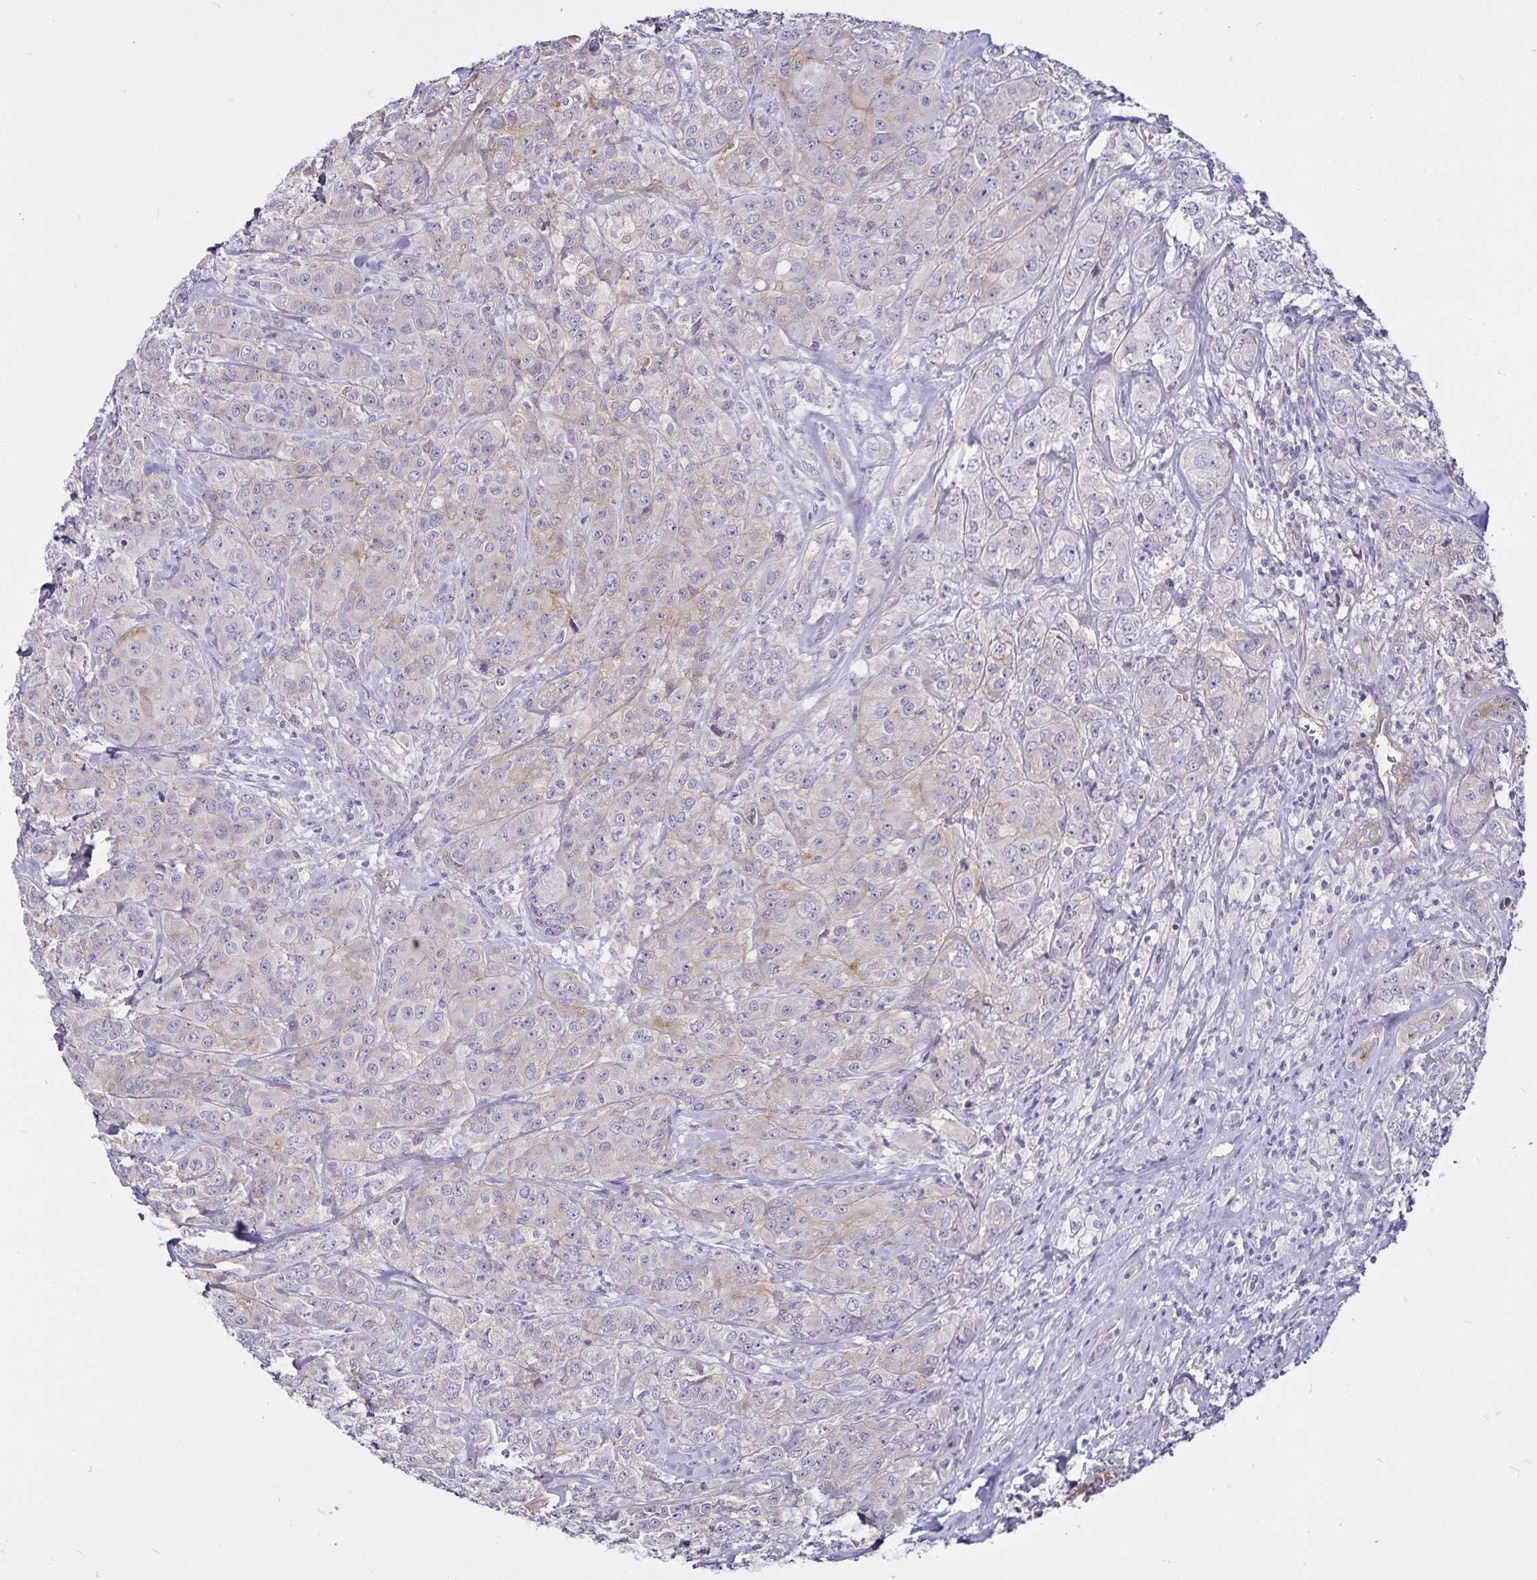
{"staining": {"intensity": "negative", "quantity": "none", "location": "none"}, "tissue": "breast cancer", "cell_type": "Tumor cells", "image_type": "cancer", "snomed": [{"axis": "morphology", "description": "Normal tissue, NOS"}, {"axis": "morphology", "description": "Duct carcinoma"}, {"axis": "topography", "description": "Breast"}], "caption": "Protein analysis of breast cancer (intraductal carcinoma) shows no significant staining in tumor cells.", "gene": "GNG12", "patient": {"sex": "female", "age": 43}}